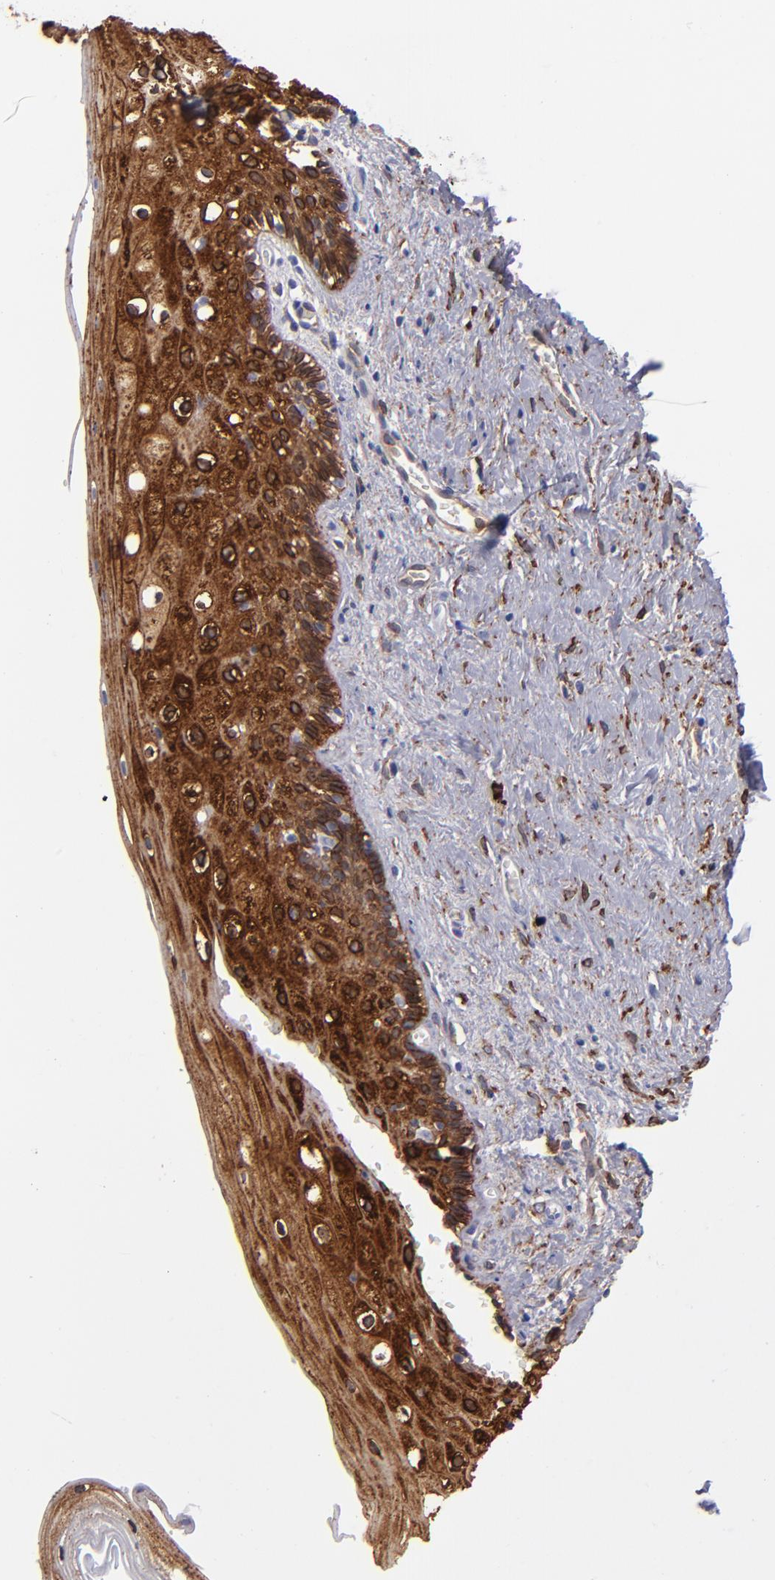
{"staining": {"intensity": "strong", "quantity": ">75%", "location": "cytoplasmic/membranous"}, "tissue": "vagina", "cell_type": "Squamous epithelial cells", "image_type": "normal", "snomed": [{"axis": "morphology", "description": "Normal tissue, NOS"}, {"axis": "topography", "description": "Vagina"}], "caption": "This micrograph demonstrates IHC staining of benign human vagina, with high strong cytoplasmic/membranous staining in approximately >75% of squamous epithelial cells.", "gene": "AHNAK2", "patient": {"sex": "female", "age": 46}}